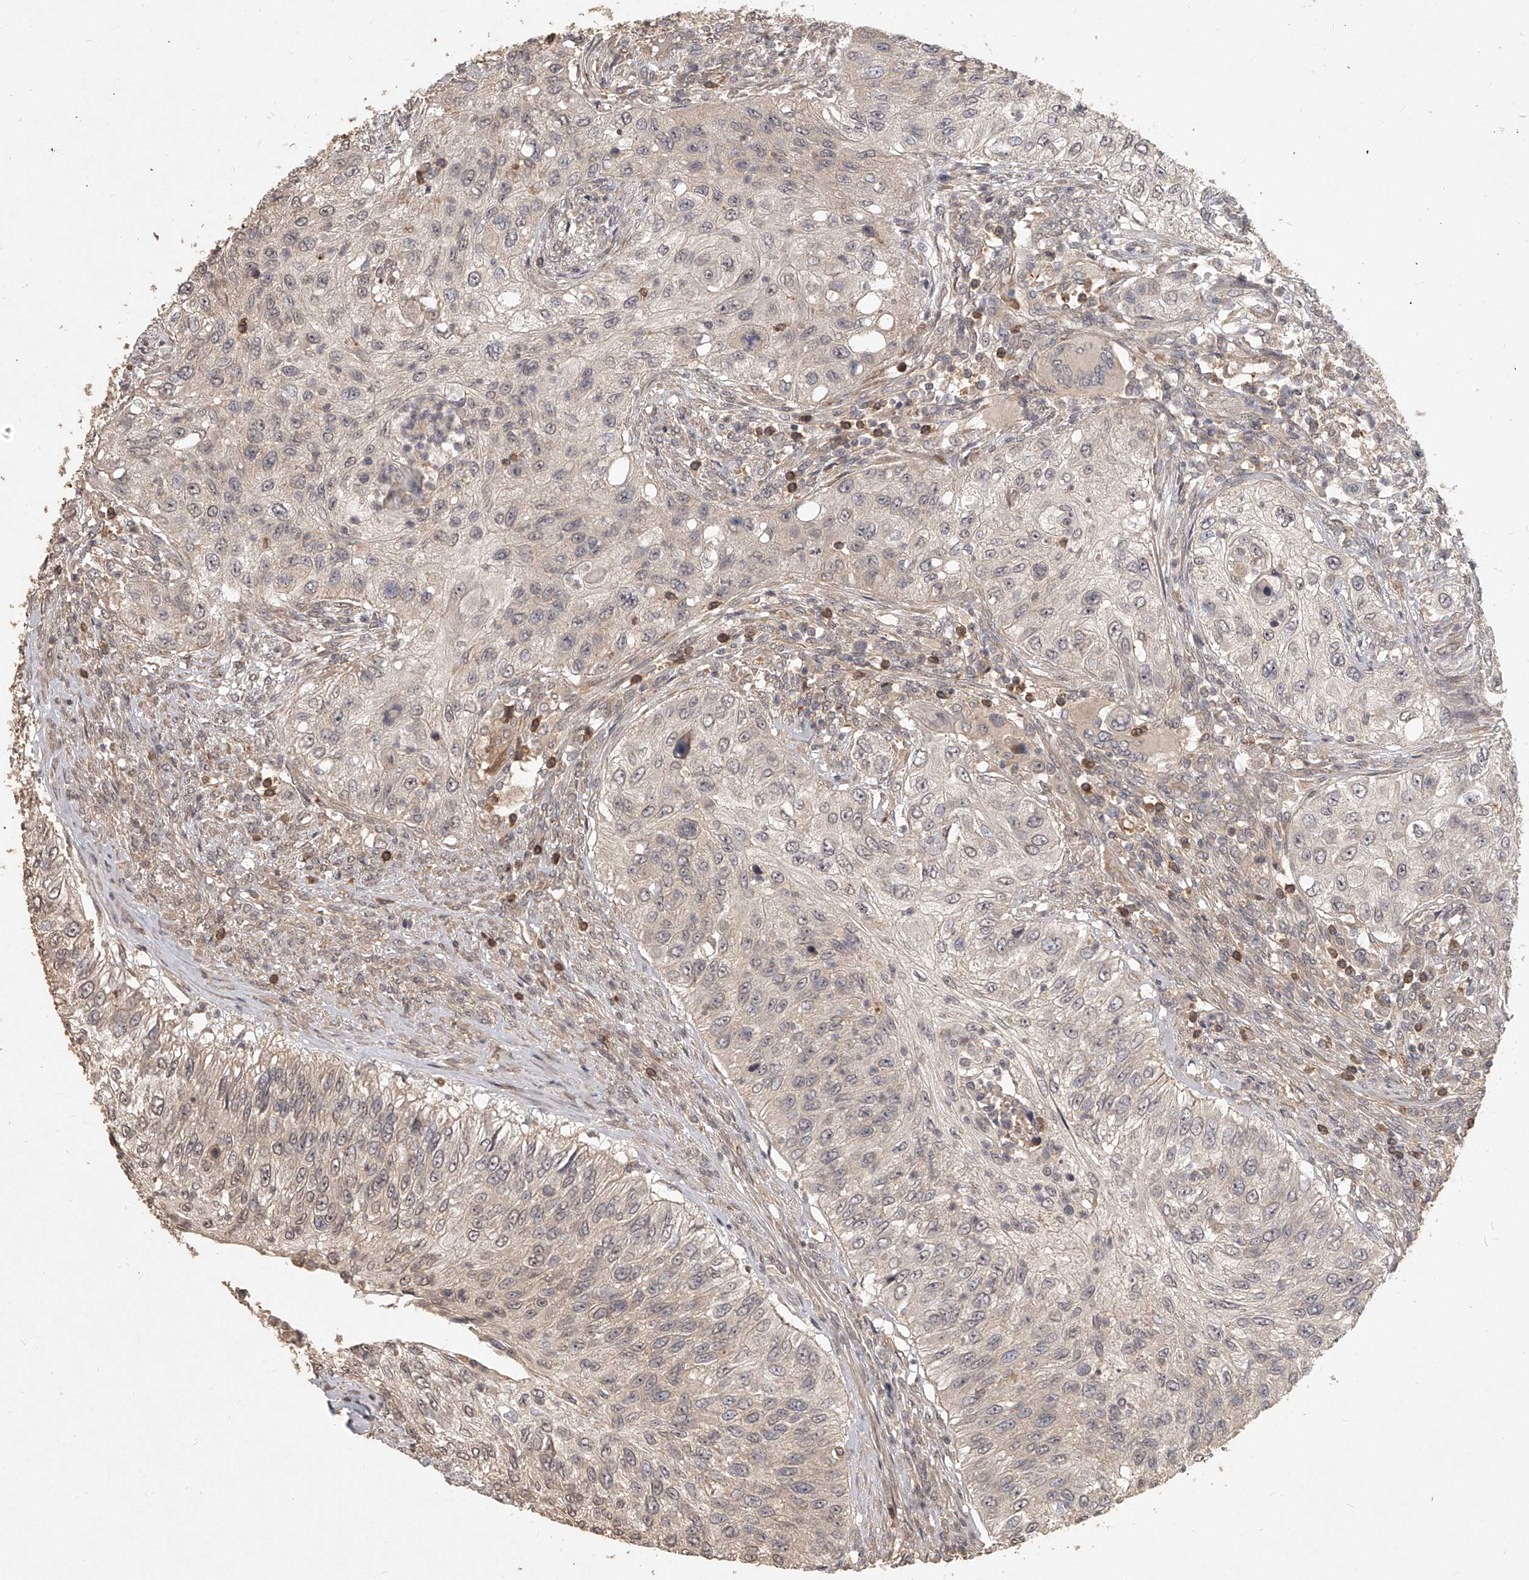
{"staining": {"intensity": "weak", "quantity": "<25%", "location": "nuclear"}, "tissue": "urothelial cancer", "cell_type": "Tumor cells", "image_type": "cancer", "snomed": [{"axis": "morphology", "description": "Urothelial carcinoma, High grade"}, {"axis": "topography", "description": "Urinary bladder"}], "caption": "Immunohistochemistry (IHC) of human urothelial cancer exhibits no staining in tumor cells.", "gene": "SLC37A1", "patient": {"sex": "female", "age": 60}}